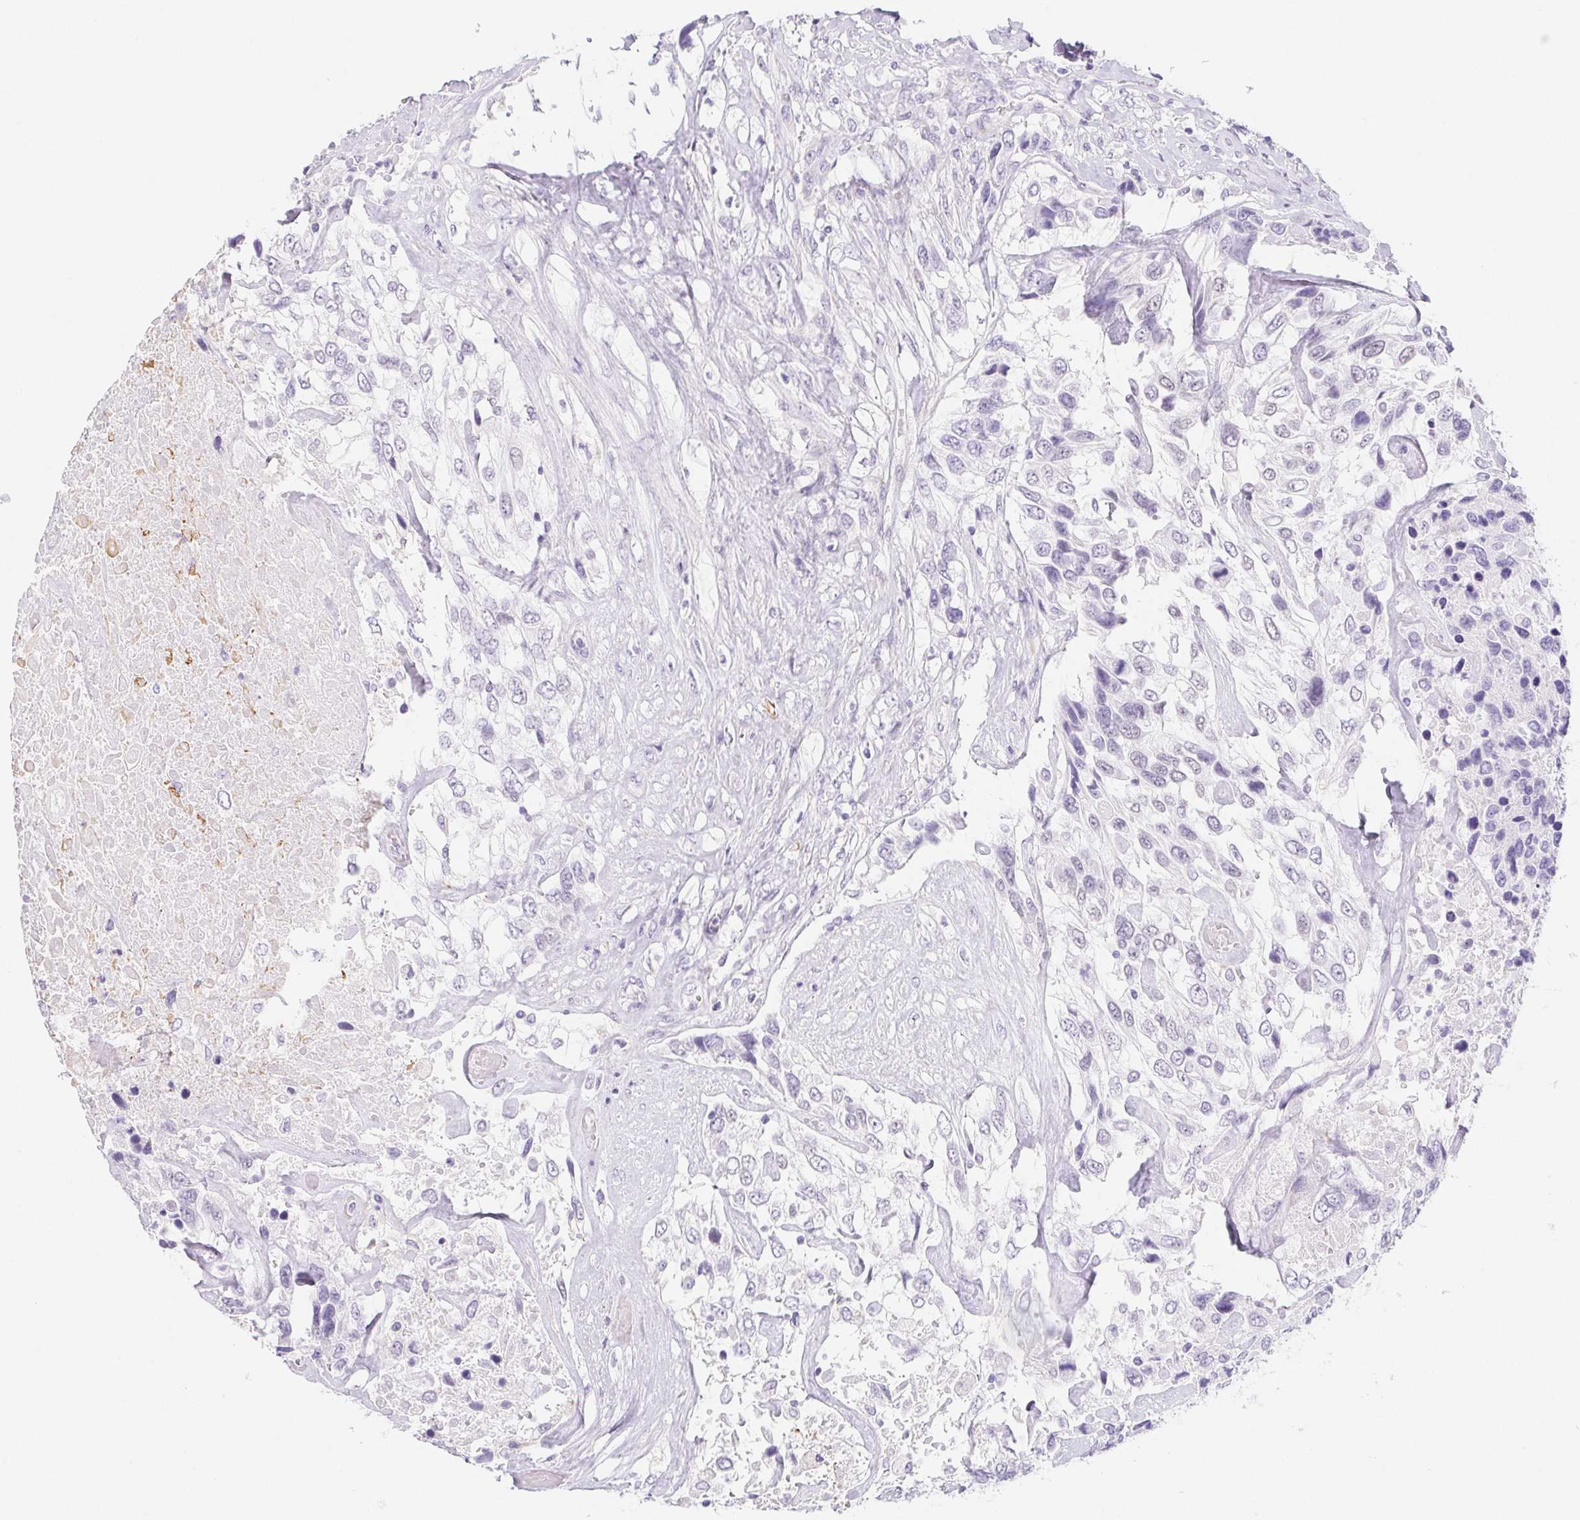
{"staining": {"intensity": "negative", "quantity": "none", "location": "none"}, "tissue": "urothelial cancer", "cell_type": "Tumor cells", "image_type": "cancer", "snomed": [{"axis": "morphology", "description": "Urothelial carcinoma, High grade"}, {"axis": "topography", "description": "Urinary bladder"}], "caption": "Tumor cells are negative for brown protein staining in high-grade urothelial carcinoma.", "gene": "CYP21A2", "patient": {"sex": "female", "age": 70}}